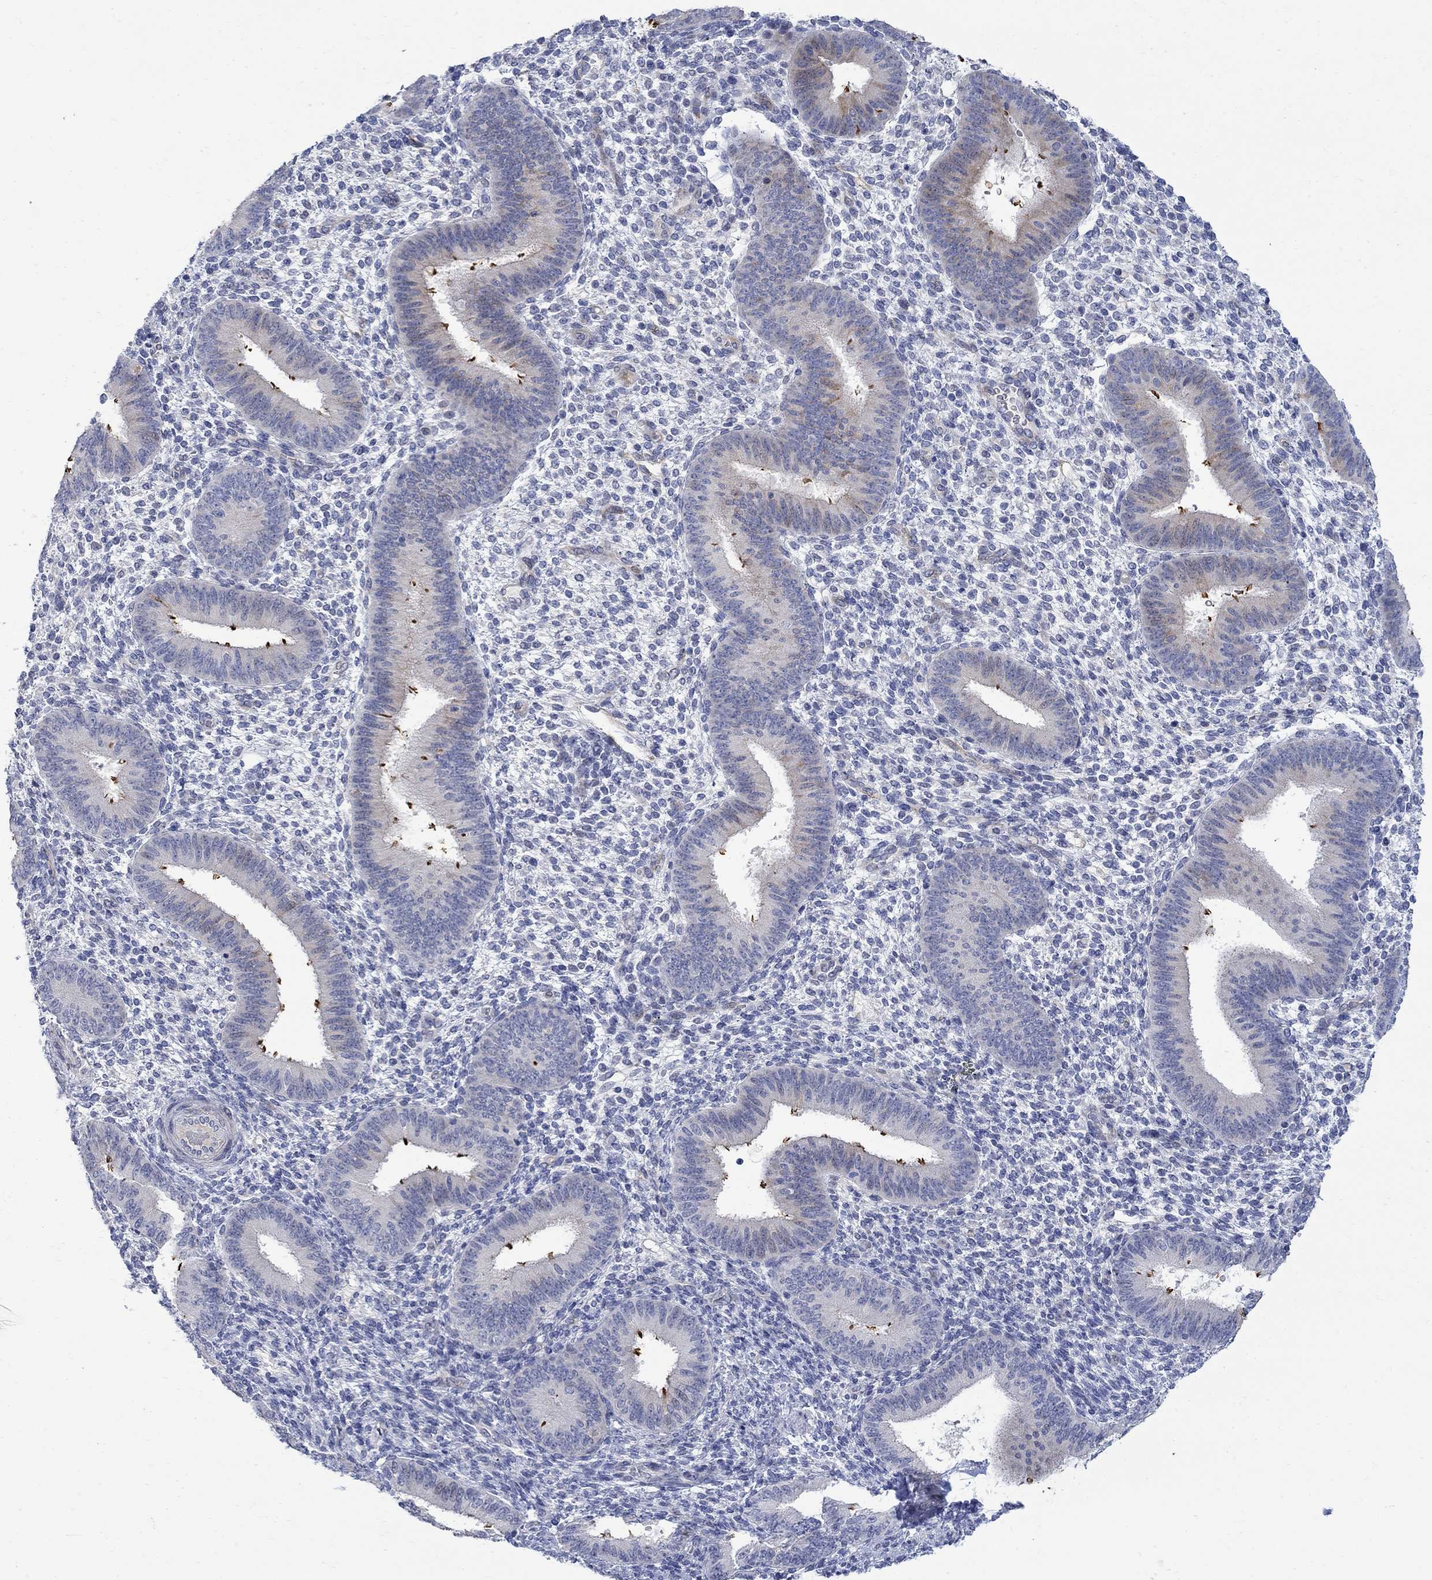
{"staining": {"intensity": "negative", "quantity": "none", "location": "none"}, "tissue": "endometrium", "cell_type": "Cells in endometrial stroma", "image_type": "normal", "snomed": [{"axis": "morphology", "description": "Normal tissue, NOS"}, {"axis": "topography", "description": "Endometrium"}], "caption": "This micrograph is of benign endometrium stained with immunohistochemistry (IHC) to label a protein in brown with the nuclei are counter-stained blue. There is no expression in cells in endometrial stroma.", "gene": "DLK1", "patient": {"sex": "female", "age": 39}}